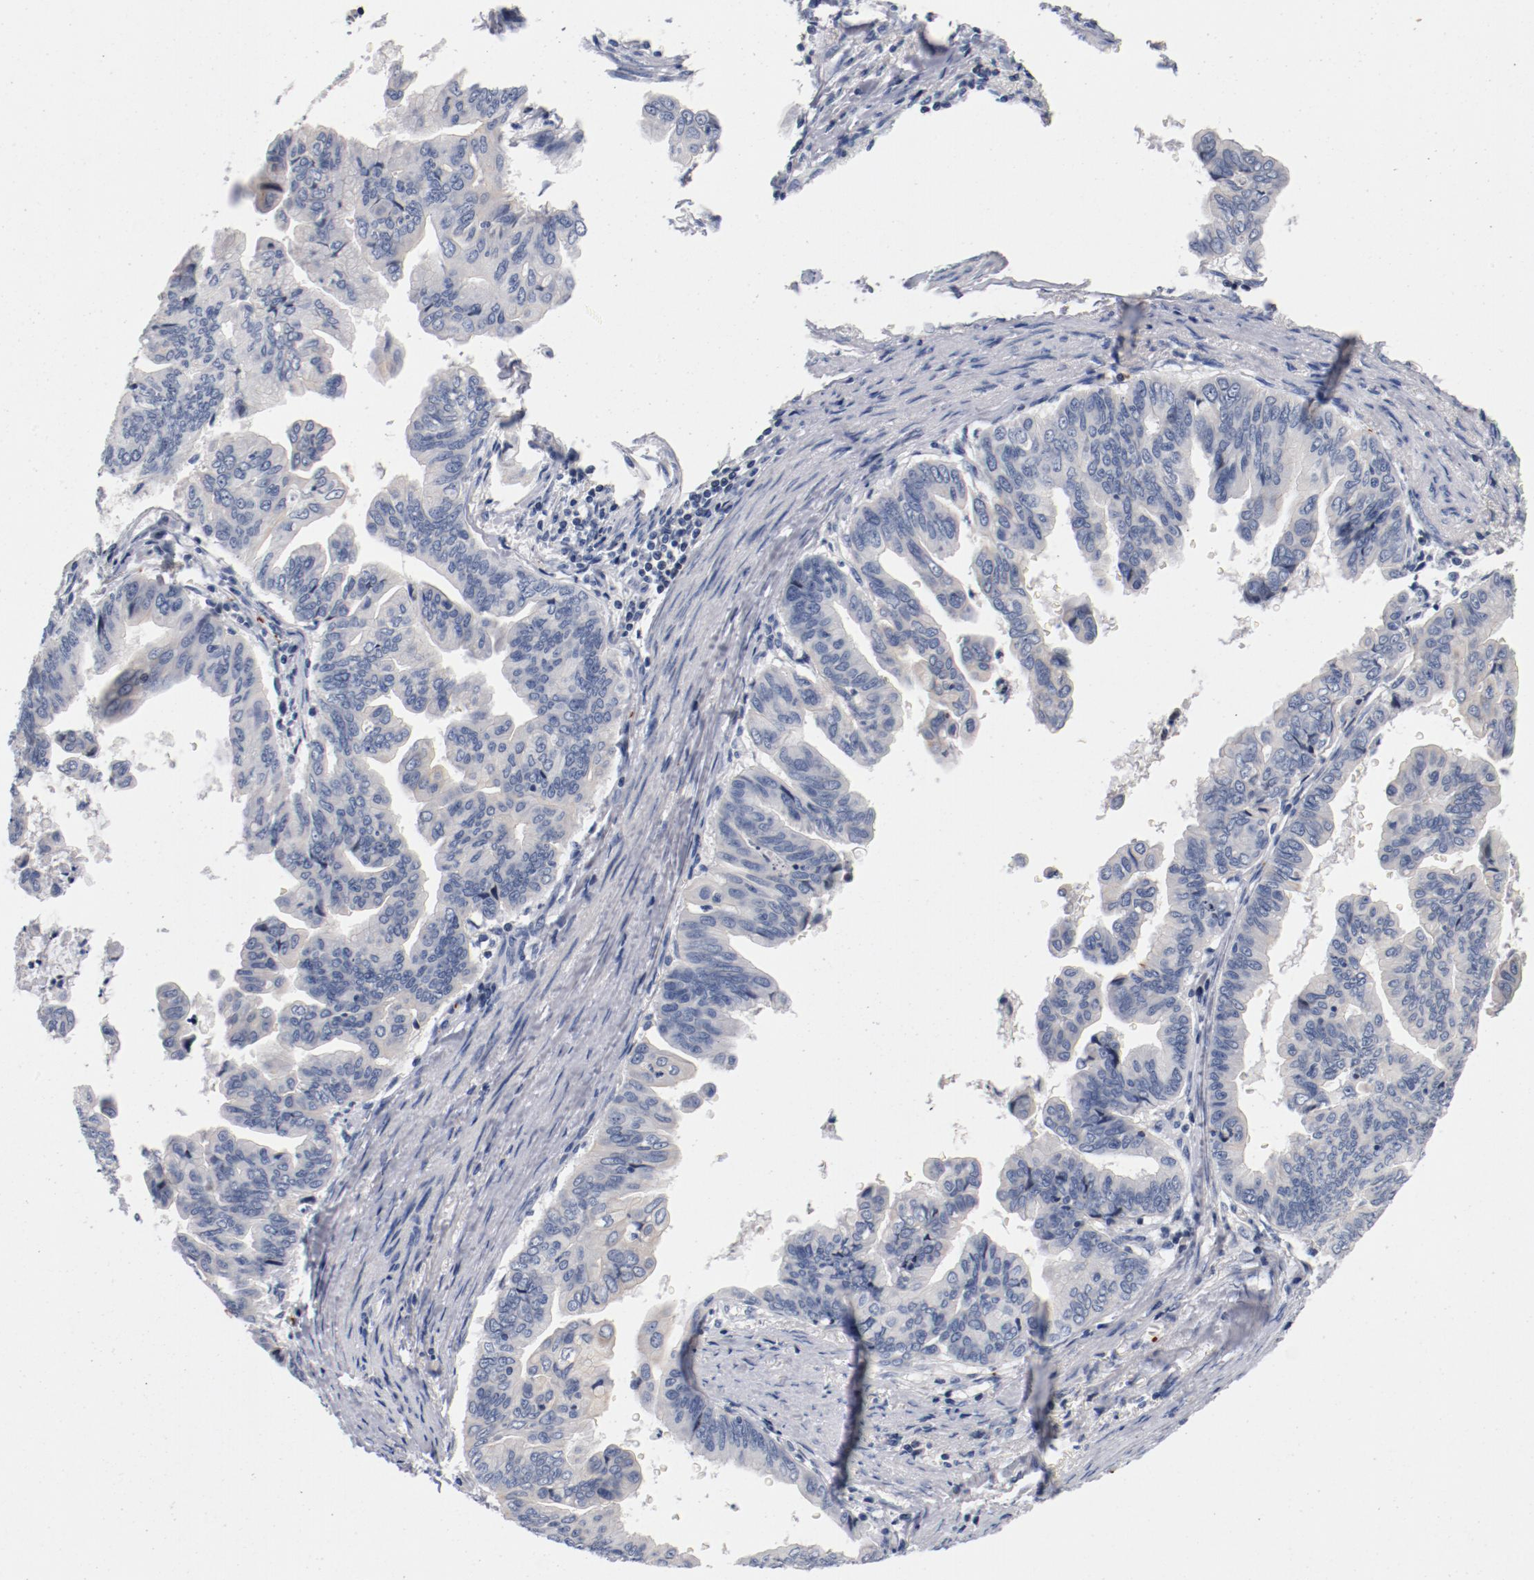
{"staining": {"intensity": "negative", "quantity": "none", "location": "none"}, "tissue": "stomach cancer", "cell_type": "Tumor cells", "image_type": "cancer", "snomed": [{"axis": "morphology", "description": "Adenocarcinoma, NOS"}, {"axis": "topography", "description": "Stomach, upper"}], "caption": "High magnification brightfield microscopy of adenocarcinoma (stomach) stained with DAB (3,3'-diaminobenzidine) (brown) and counterstained with hematoxylin (blue): tumor cells show no significant staining.", "gene": "PIM1", "patient": {"sex": "male", "age": 80}}